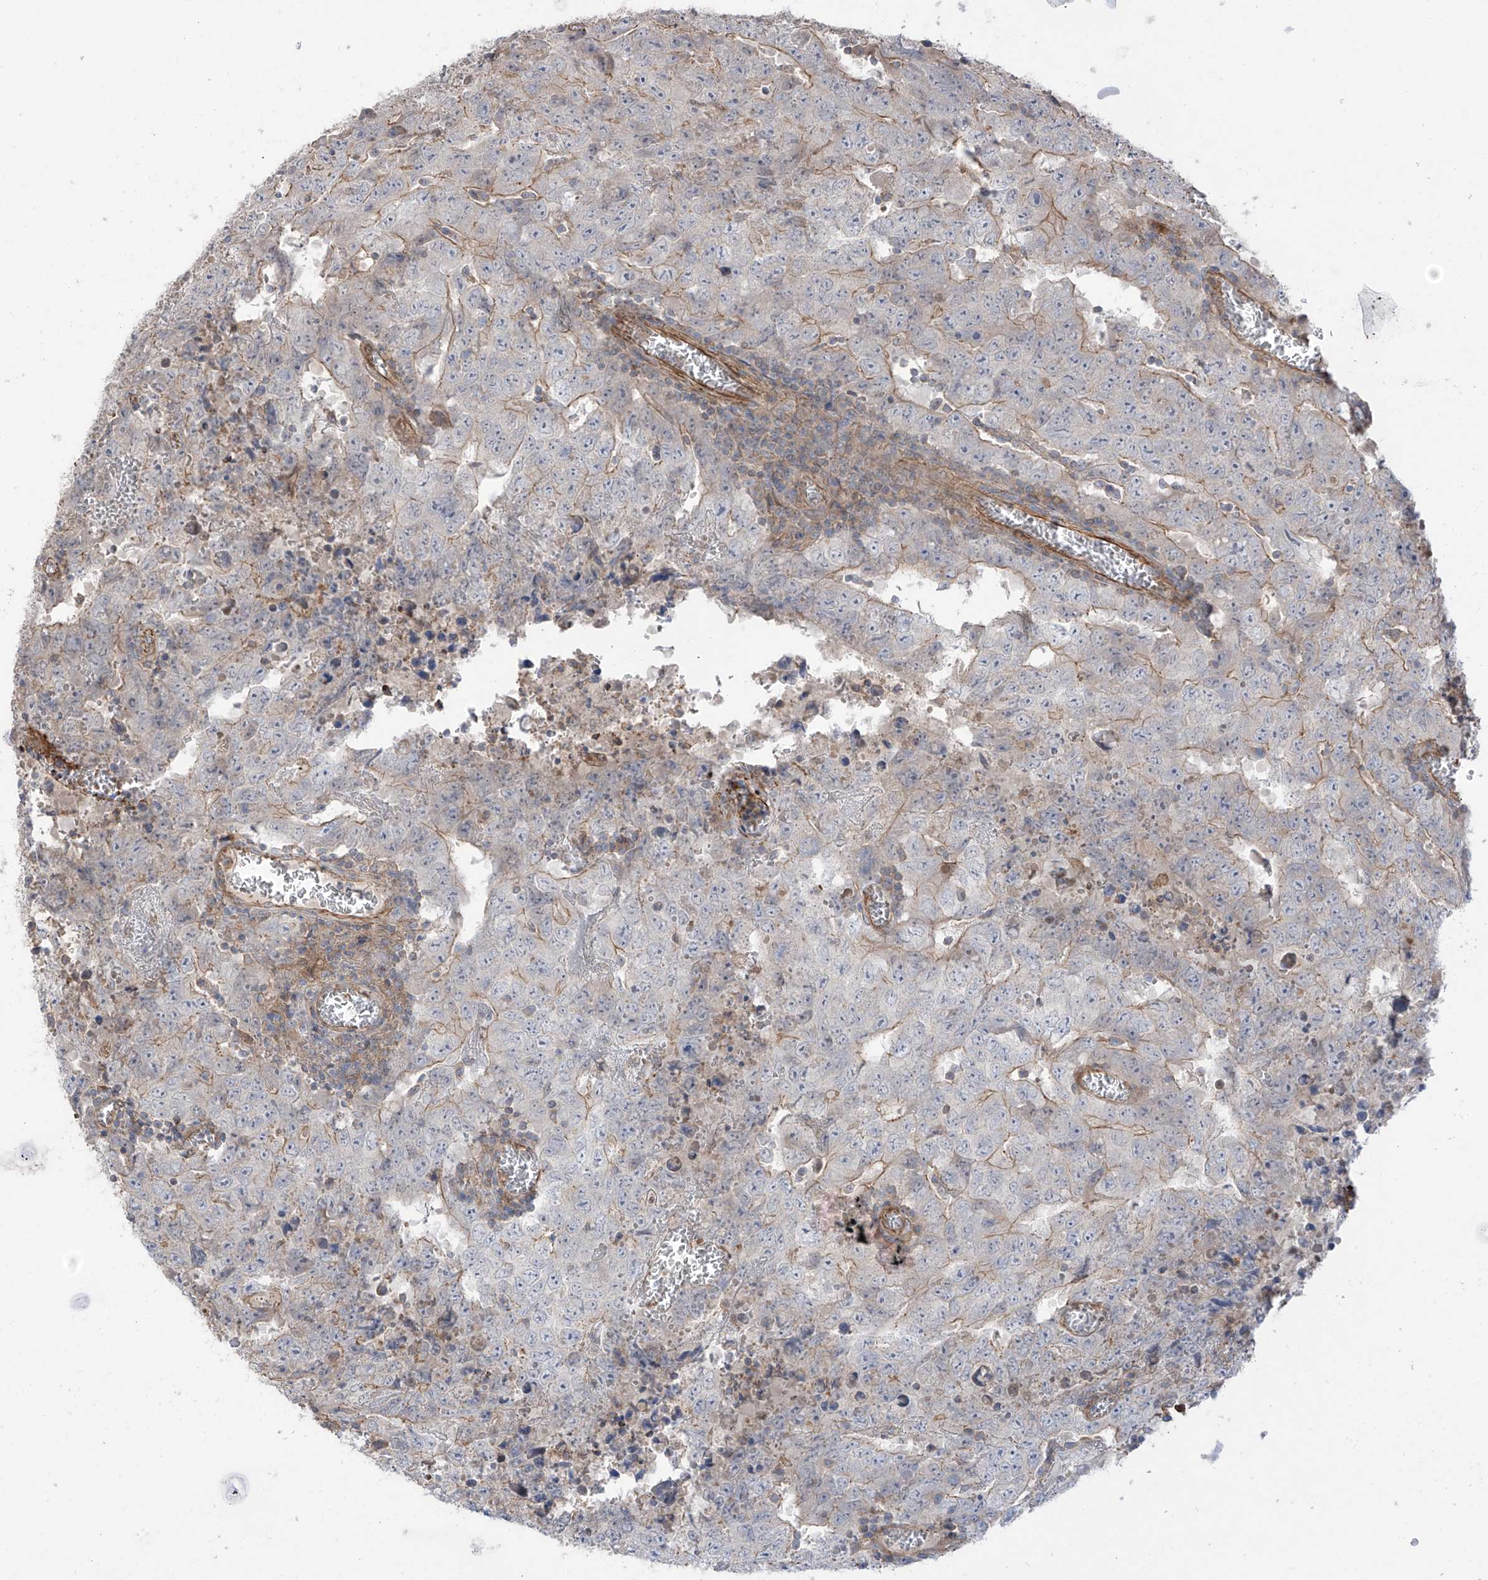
{"staining": {"intensity": "weak", "quantity": "<25%", "location": "cytoplasmic/membranous"}, "tissue": "testis cancer", "cell_type": "Tumor cells", "image_type": "cancer", "snomed": [{"axis": "morphology", "description": "Carcinoma, Embryonal, NOS"}, {"axis": "topography", "description": "Testis"}], "caption": "The histopathology image displays no staining of tumor cells in testis cancer.", "gene": "TRMU", "patient": {"sex": "male", "age": 26}}